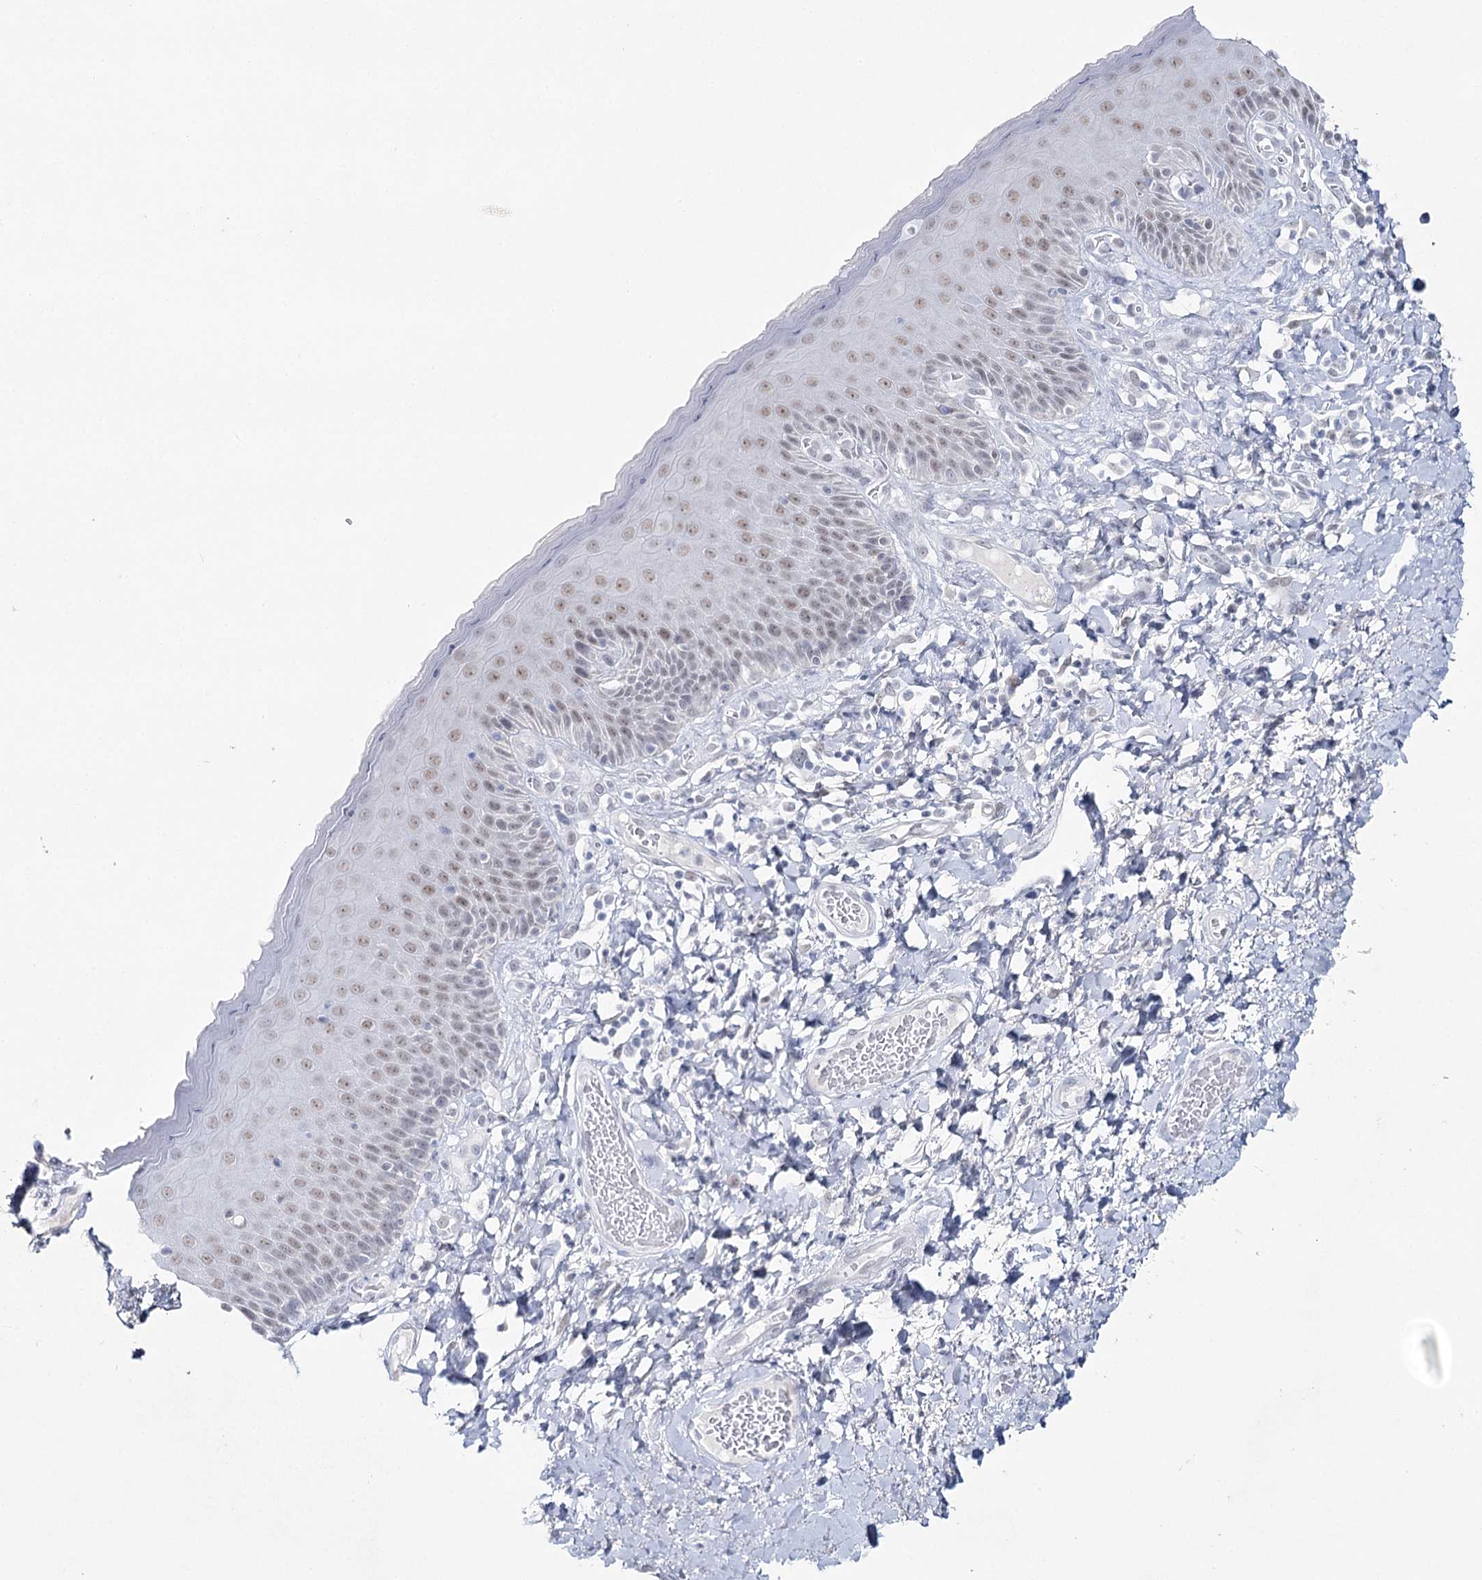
{"staining": {"intensity": "weak", "quantity": ">75%", "location": "nuclear"}, "tissue": "skin", "cell_type": "Epidermal cells", "image_type": "normal", "snomed": [{"axis": "morphology", "description": "Normal tissue, NOS"}, {"axis": "topography", "description": "Anal"}], "caption": "Immunohistochemistry (DAB) staining of unremarkable skin exhibits weak nuclear protein staining in about >75% of epidermal cells. (brown staining indicates protein expression, while blue staining denotes nuclei).", "gene": "ZC3H8", "patient": {"sex": "male", "age": 69}}